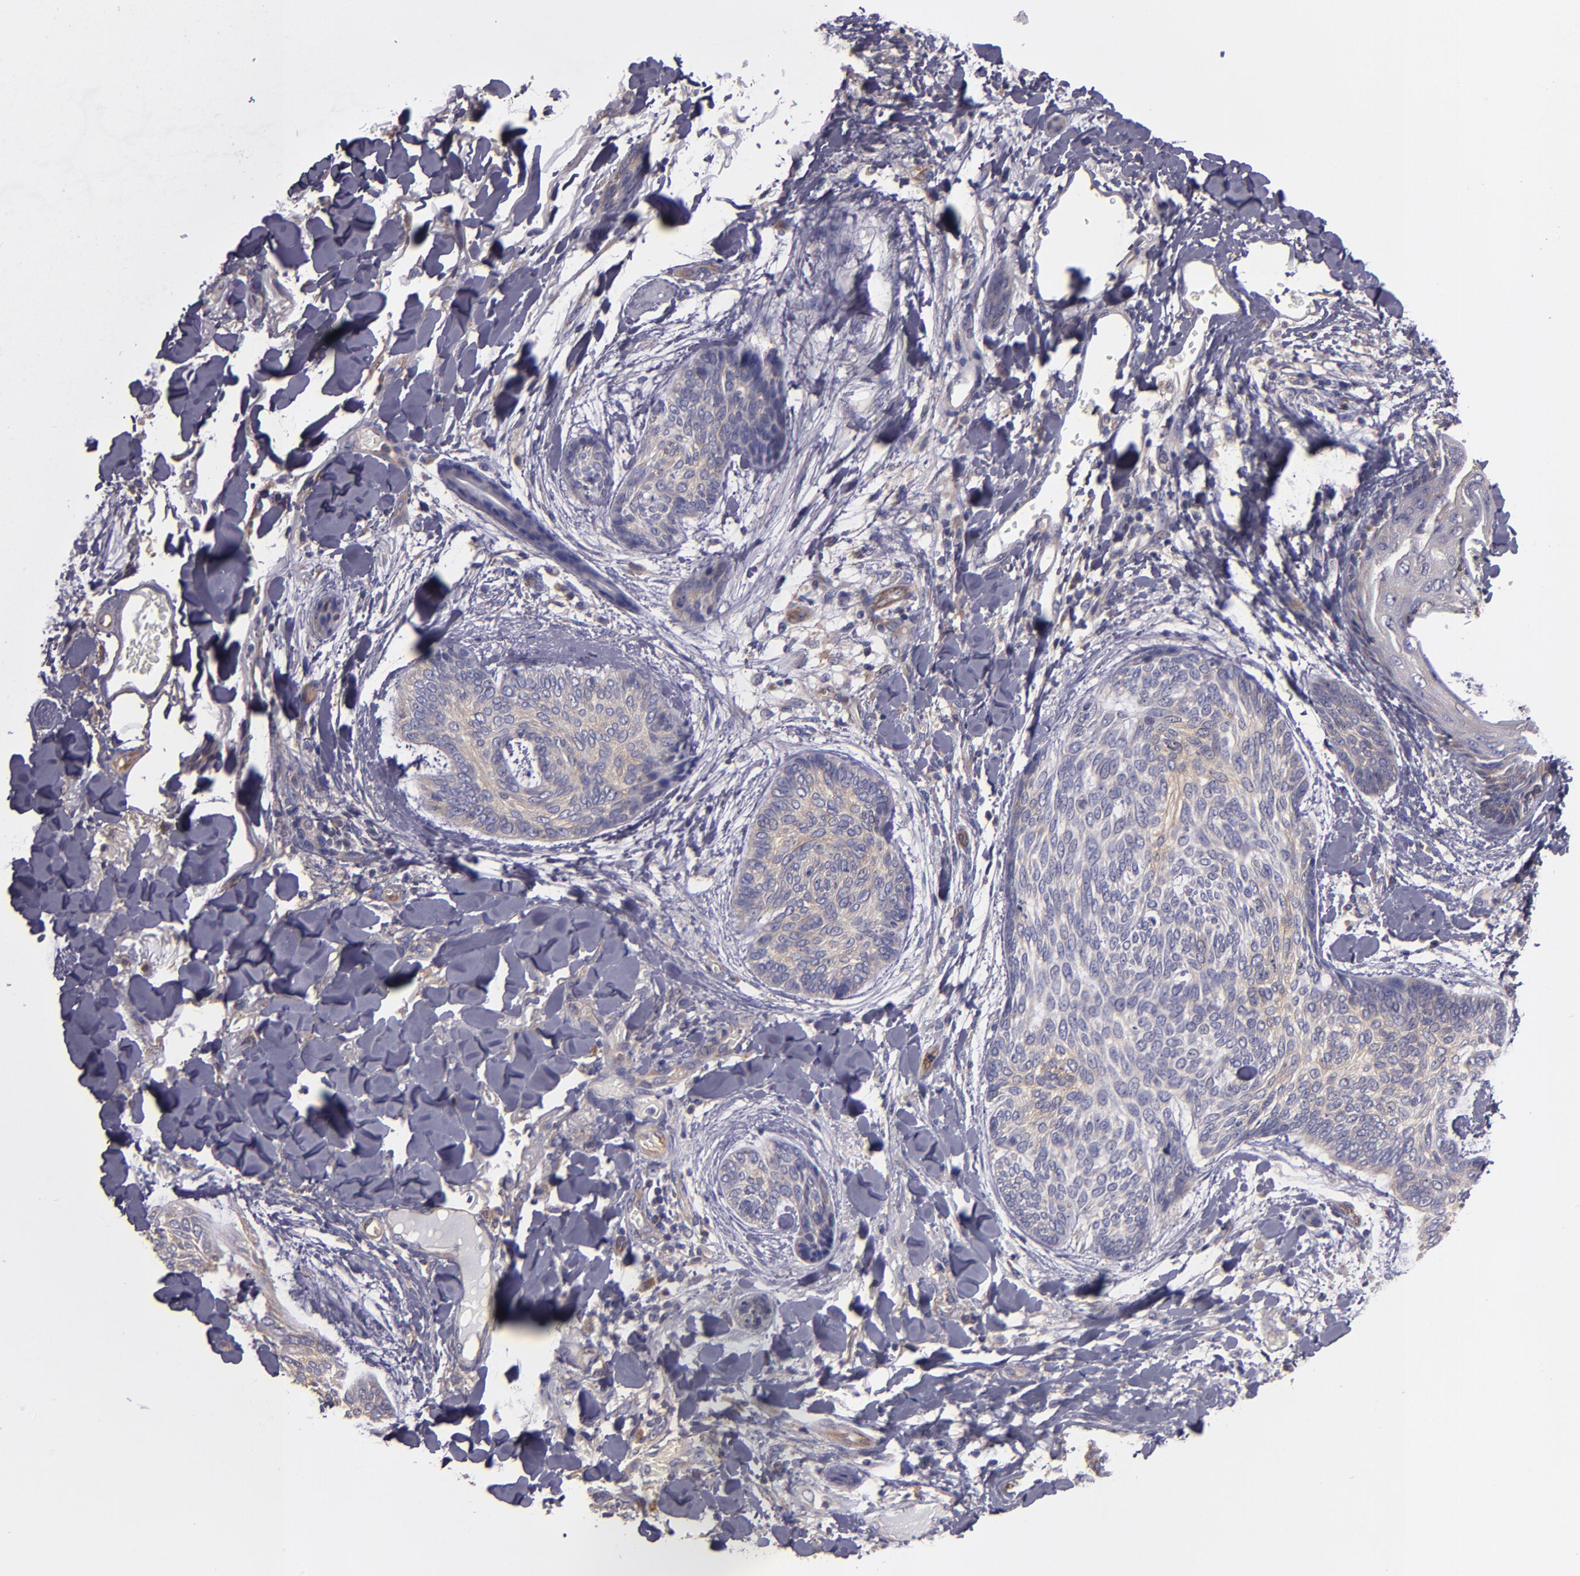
{"staining": {"intensity": "weak", "quantity": "25%-75%", "location": "cytoplasmic/membranous"}, "tissue": "skin cancer", "cell_type": "Tumor cells", "image_type": "cancer", "snomed": [{"axis": "morphology", "description": "Normal tissue, NOS"}, {"axis": "morphology", "description": "Basal cell carcinoma"}, {"axis": "topography", "description": "Skin"}], "caption": "Immunohistochemical staining of basal cell carcinoma (skin) demonstrates weak cytoplasmic/membranous protein positivity in about 25%-75% of tumor cells. The staining was performed using DAB, with brown indicating positive protein expression. Nuclei are stained blue with hematoxylin.", "gene": "CARS1", "patient": {"sex": "female", "age": 71}}